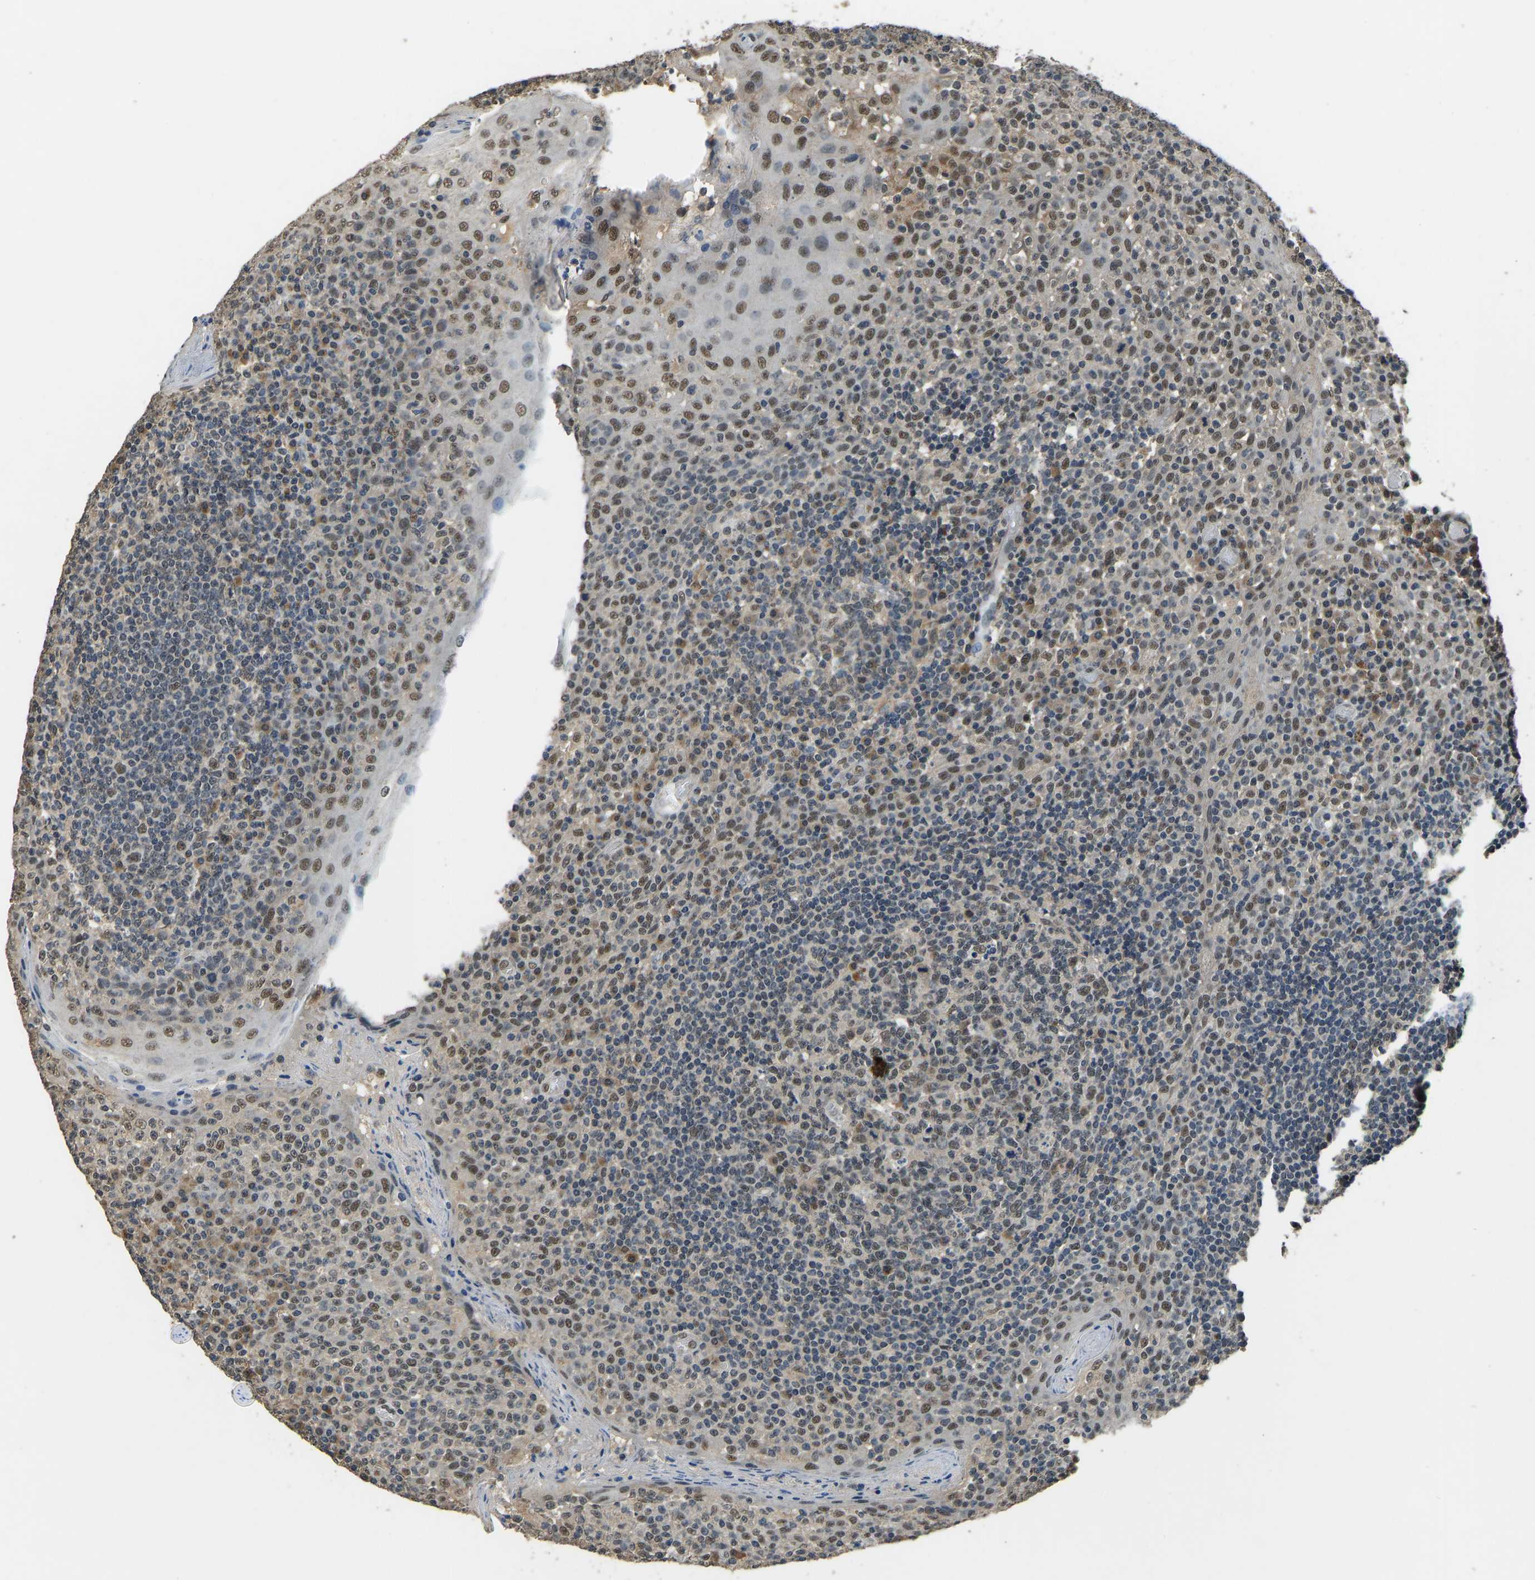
{"staining": {"intensity": "weak", "quantity": ">75%", "location": "nuclear"}, "tissue": "tonsil", "cell_type": "Germinal center cells", "image_type": "normal", "snomed": [{"axis": "morphology", "description": "Normal tissue, NOS"}, {"axis": "topography", "description": "Tonsil"}], "caption": "This is a histology image of immunohistochemistry staining of unremarkable tonsil, which shows weak positivity in the nuclear of germinal center cells.", "gene": "TOX4", "patient": {"sex": "female", "age": 19}}